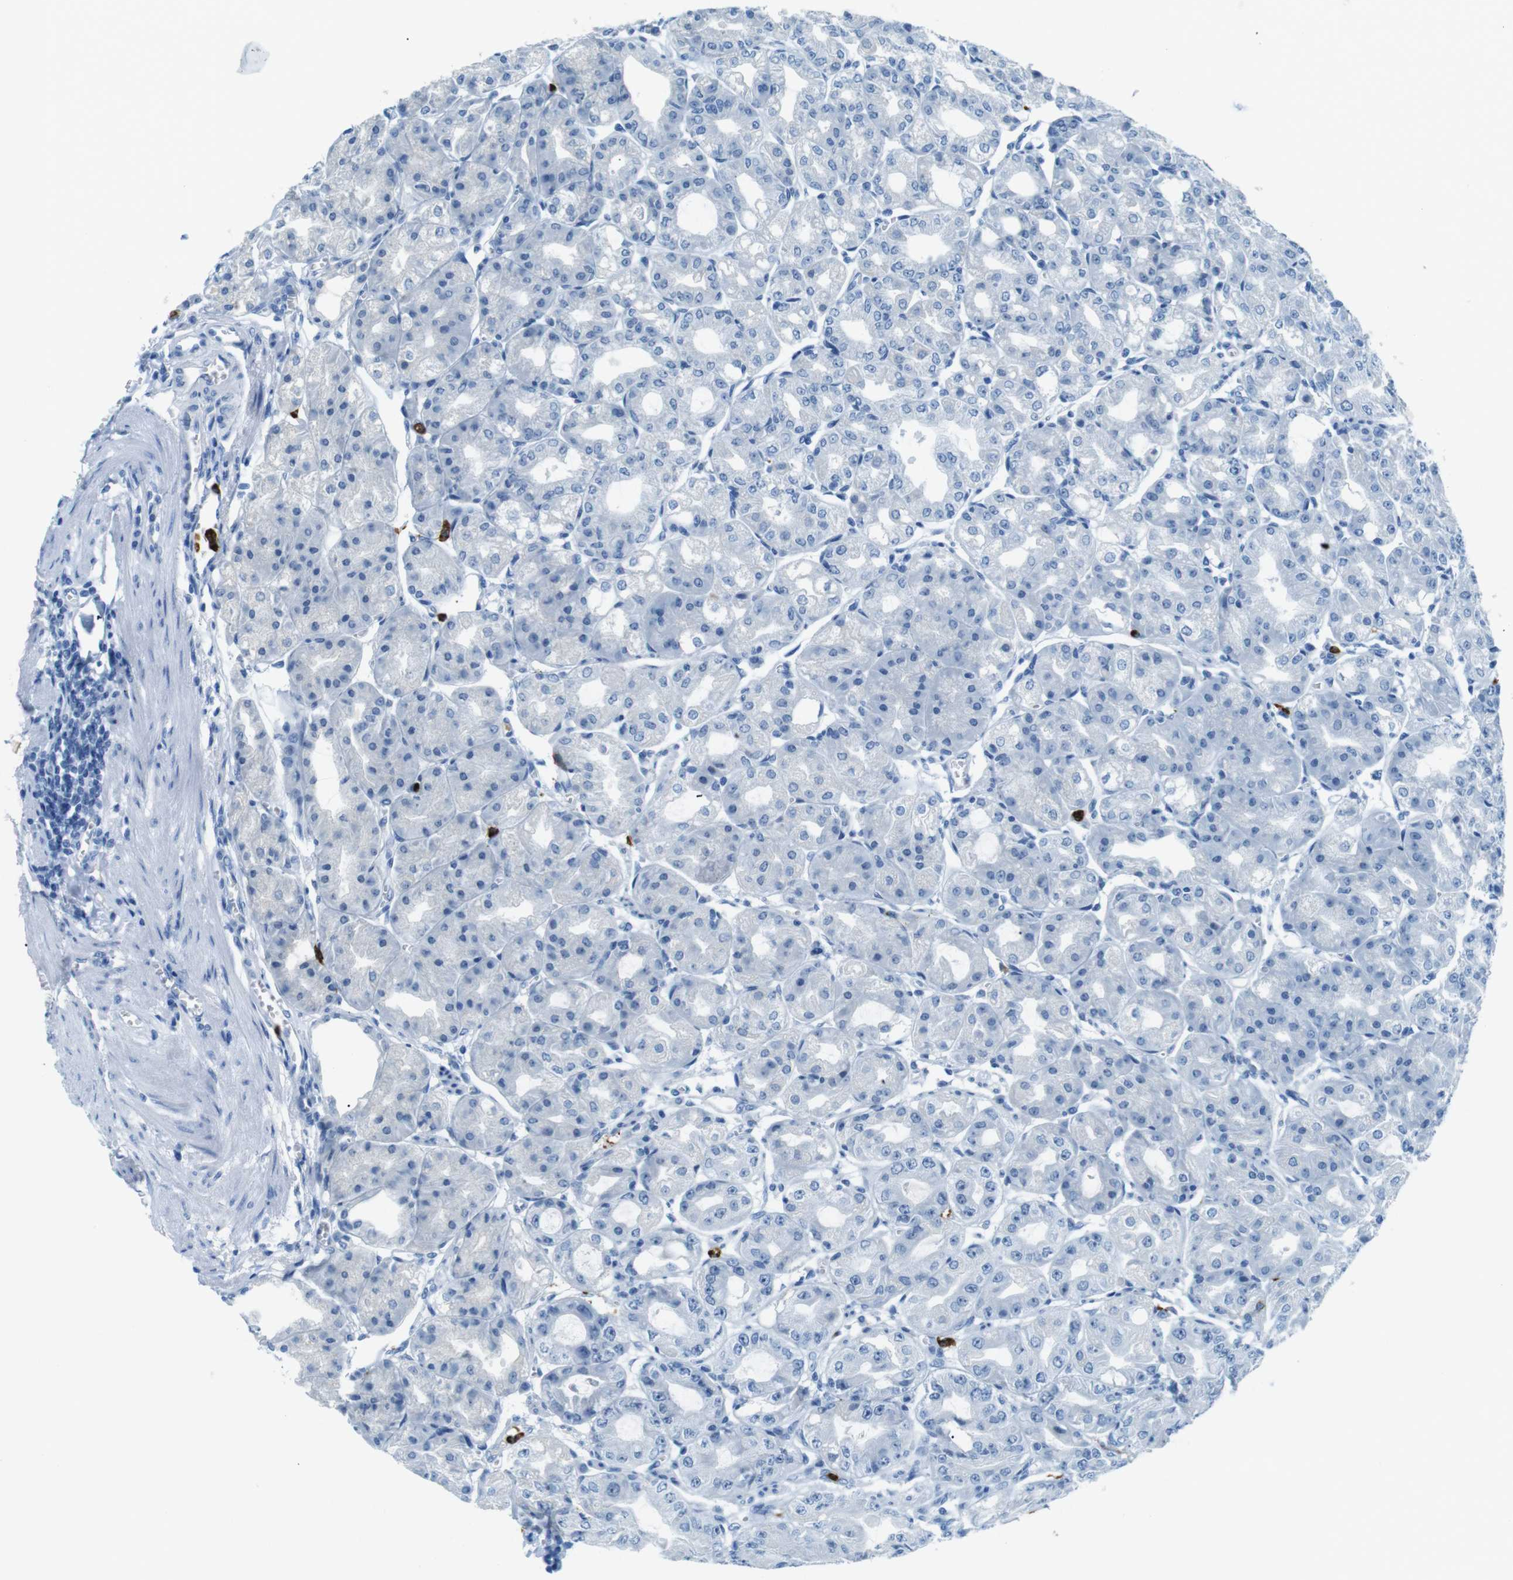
{"staining": {"intensity": "negative", "quantity": "none", "location": "none"}, "tissue": "stomach", "cell_type": "Glandular cells", "image_type": "normal", "snomed": [{"axis": "morphology", "description": "Normal tissue, NOS"}, {"axis": "topography", "description": "Stomach, lower"}], "caption": "Immunohistochemistry (IHC) photomicrograph of normal human stomach stained for a protein (brown), which reveals no expression in glandular cells.", "gene": "MCEMP1", "patient": {"sex": "male", "age": 71}}